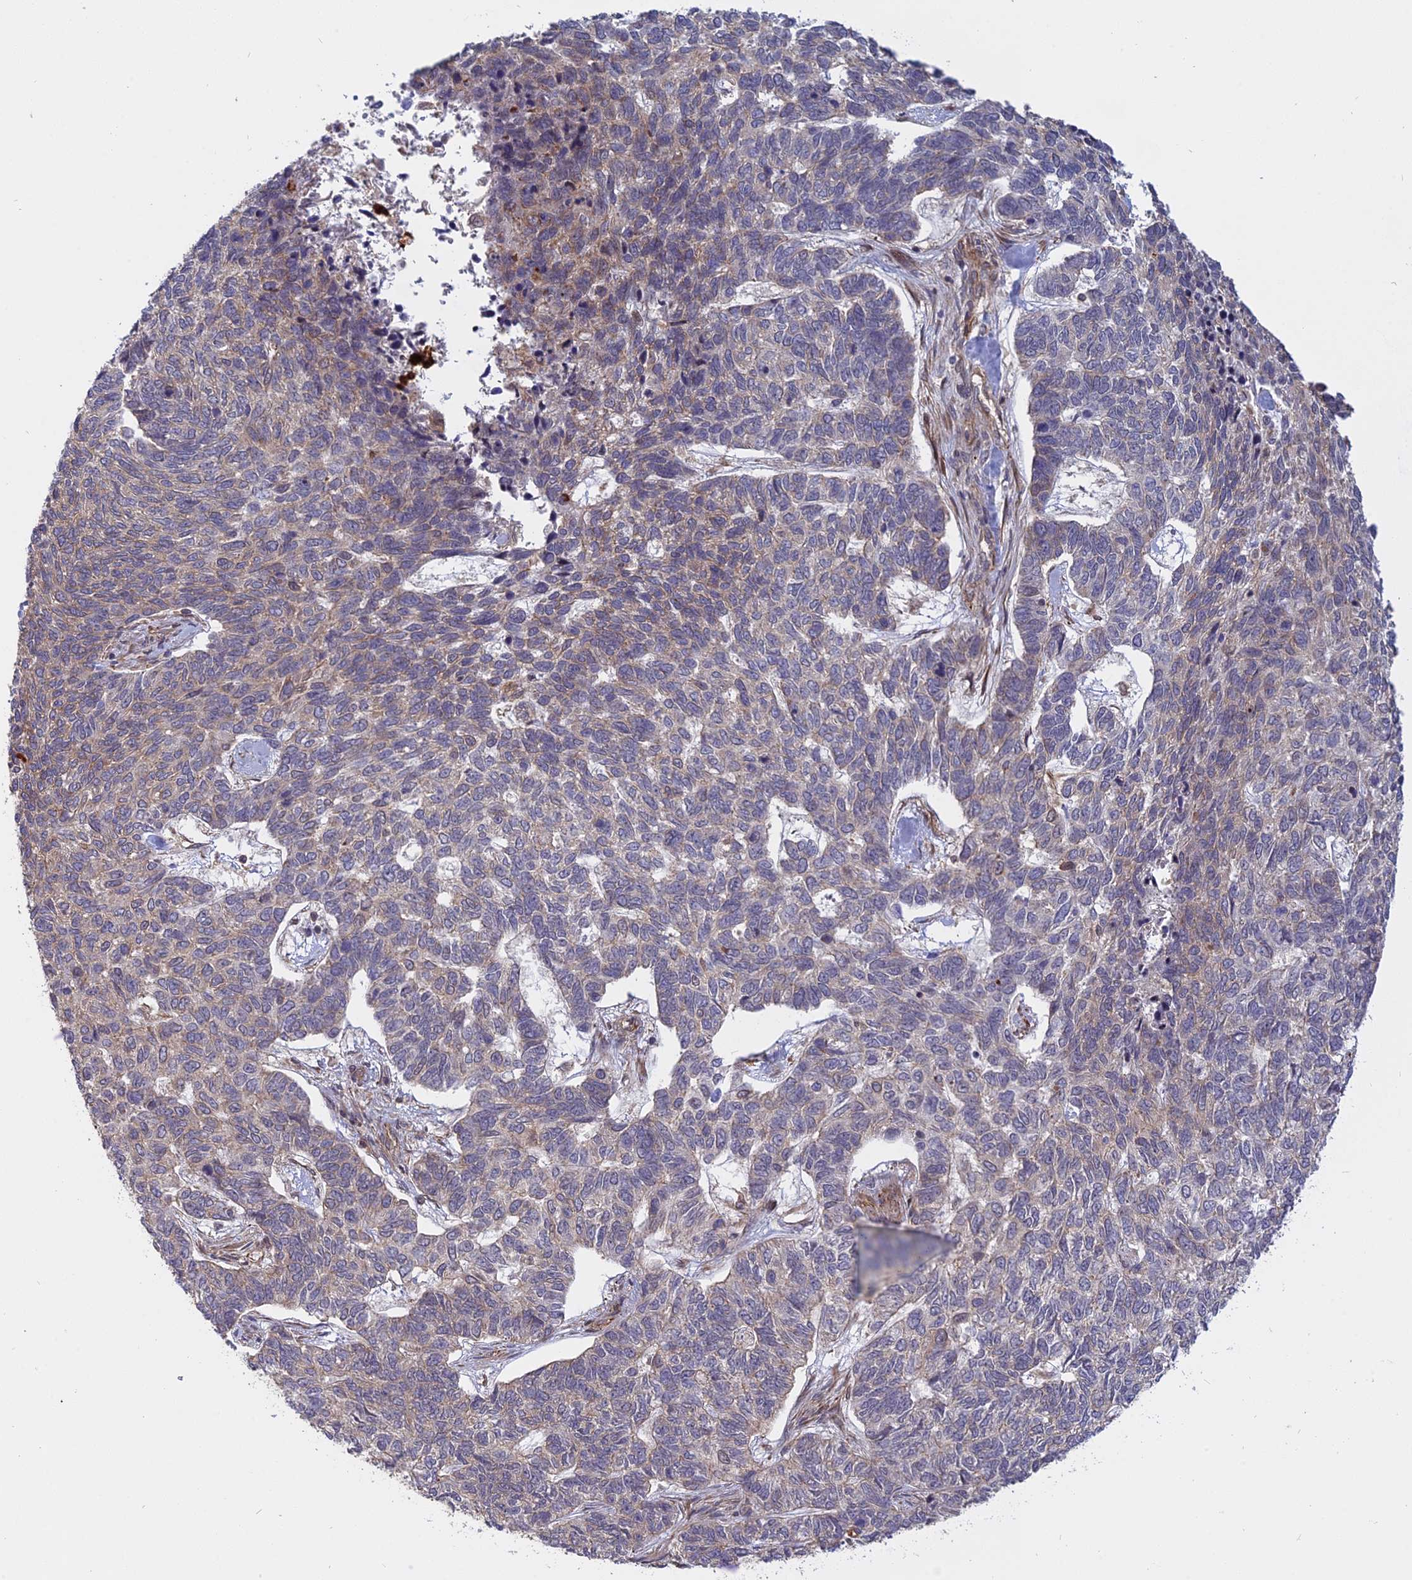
{"staining": {"intensity": "weak", "quantity": "<25%", "location": "cytoplasmic/membranous"}, "tissue": "skin cancer", "cell_type": "Tumor cells", "image_type": "cancer", "snomed": [{"axis": "morphology", "description": "Basal cell carcinoma"}, {"axis": "topography", "description": "Skin"}], "caption": "DAB immunohistochemical staining of human skin basal cell carcinoma shows no significant expression in tumor cells.", "gene": "PHLDB3", "patient": {"sex": "female", "age": 65}}